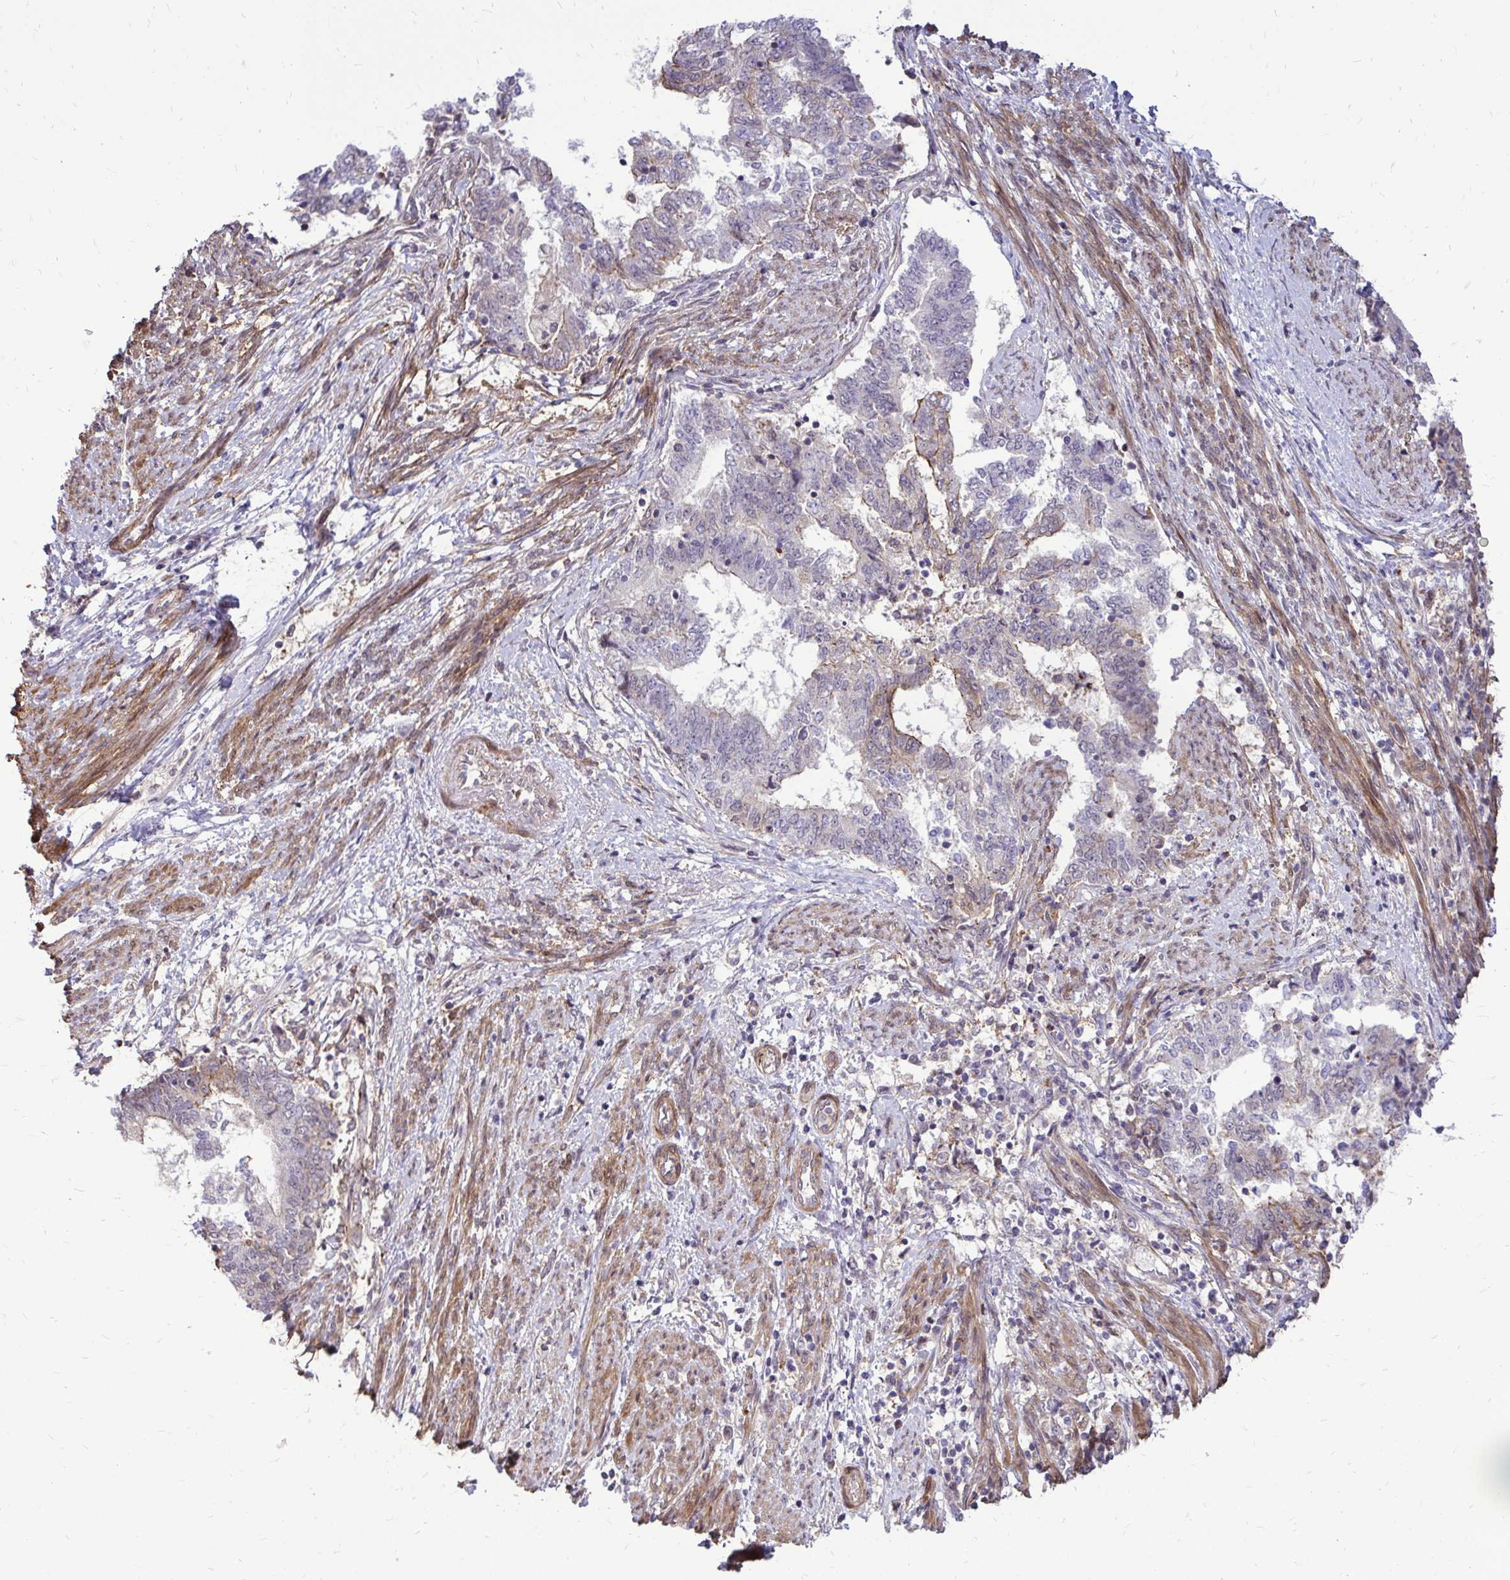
{"staining": {"intensity": "negative", "quantity": "none", "location": "none"}, "tissue": "endometrial cancer", "cell_type": "Tumor cells", "image_type": "cancer", "snomed": [{"axis": "morphology", "description": "Adenocarcinoma, NOS"}, {"axis": "topography", "description": "Endometrium"}], "caption": "Tumor cells are negative for protein expression in human endometrial cancer.", "gene": "TRIP6", "patient": {"sex": "female", "age": 65}}